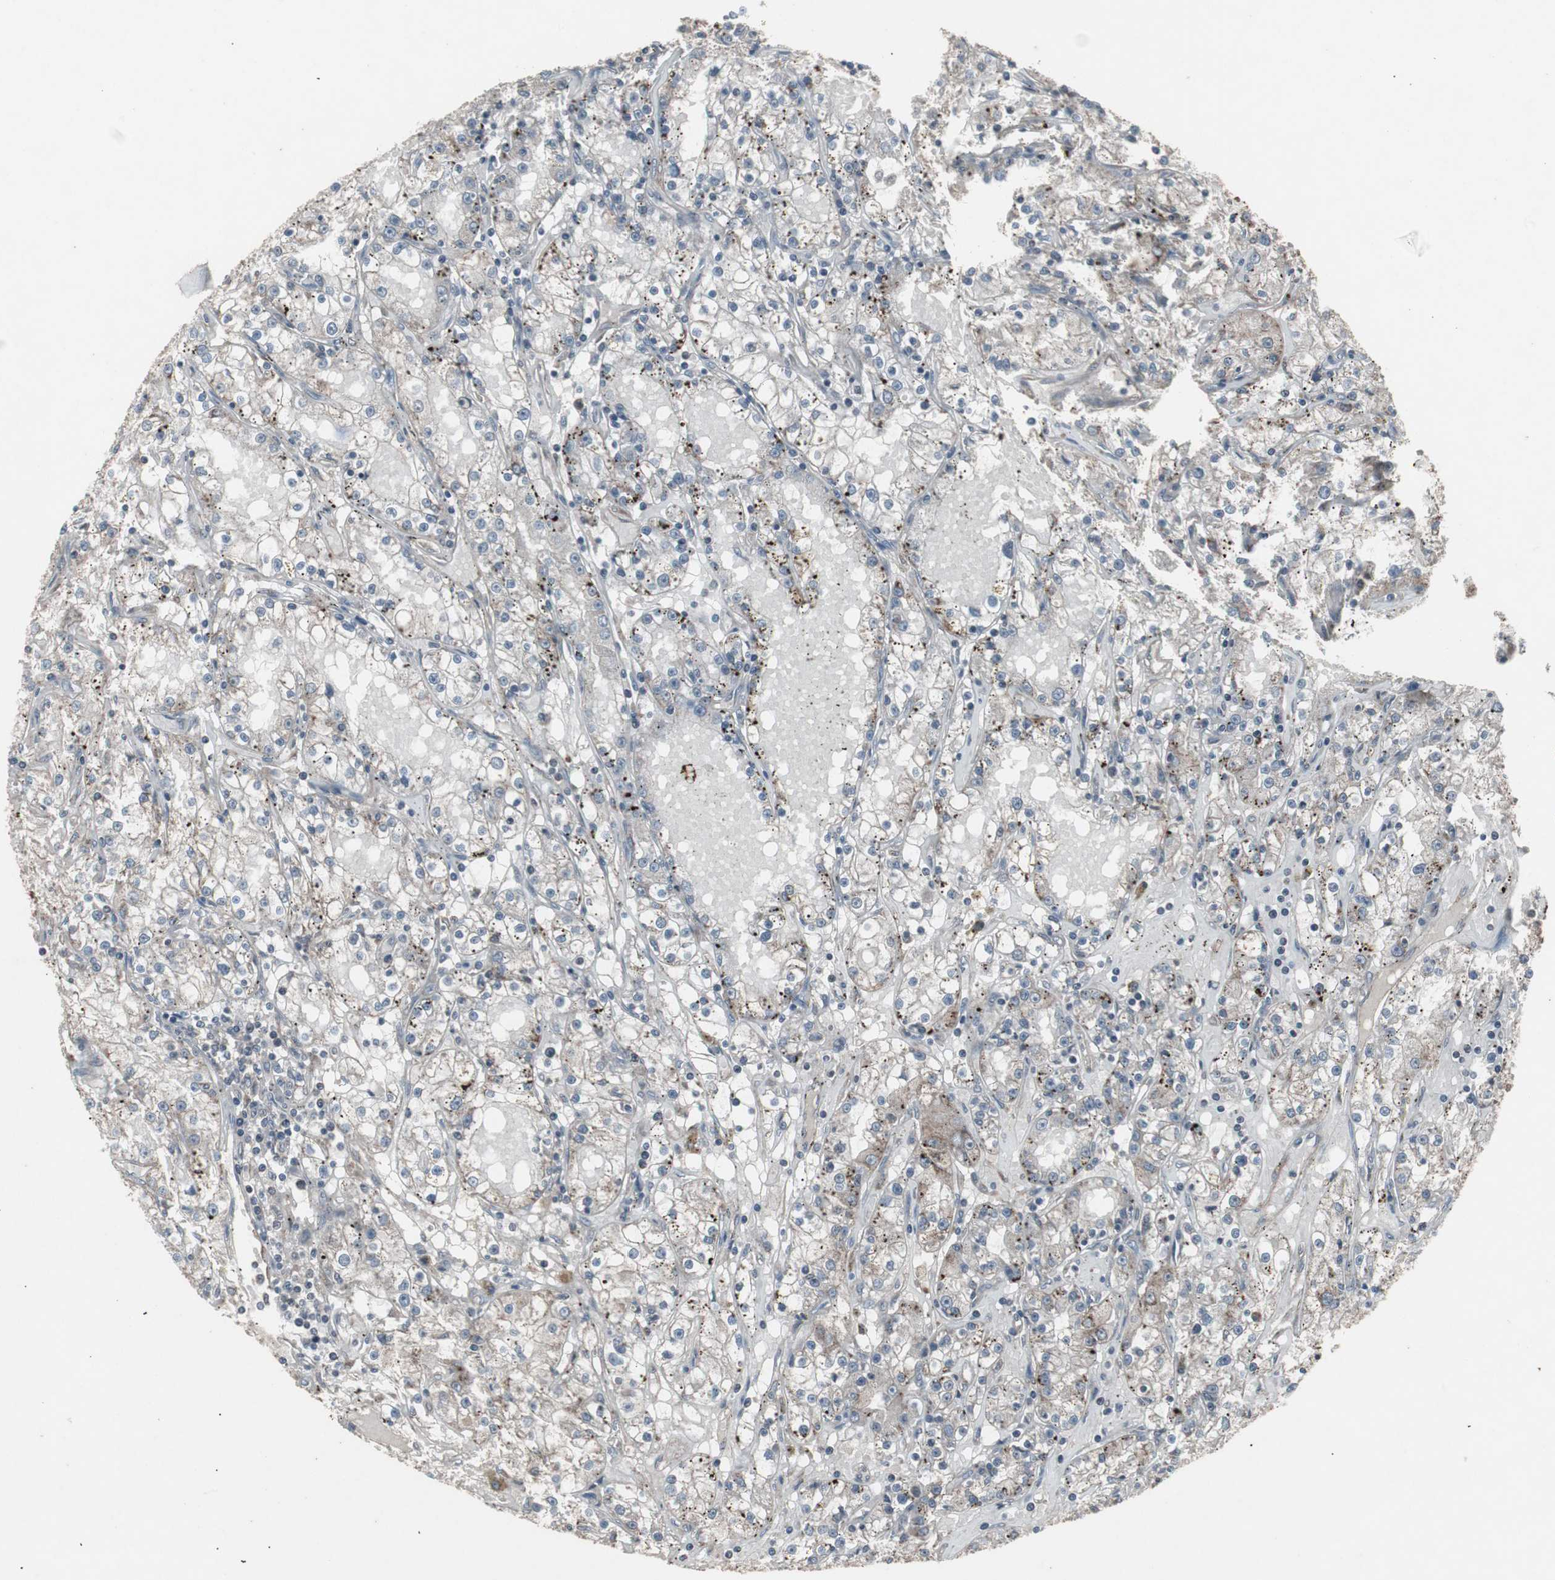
{"staining": {"intensity": "negative", "quantity": "none", "location": "none"}, "tissue": "renal cancer", "cell_type": "Tumor cells", "image_type": "cancer", "snomed": [{"axis": "morphology", "description": "Adenocarcinoma, NOS"}, {"axis": "topography", "description": "Kidney"}], "caption": "There is no significant positivity in tumor cells of renal cancer (adenocarcinoma).", "gene": "SSTR2", "patient": {"sex": "male", "age": 56}}